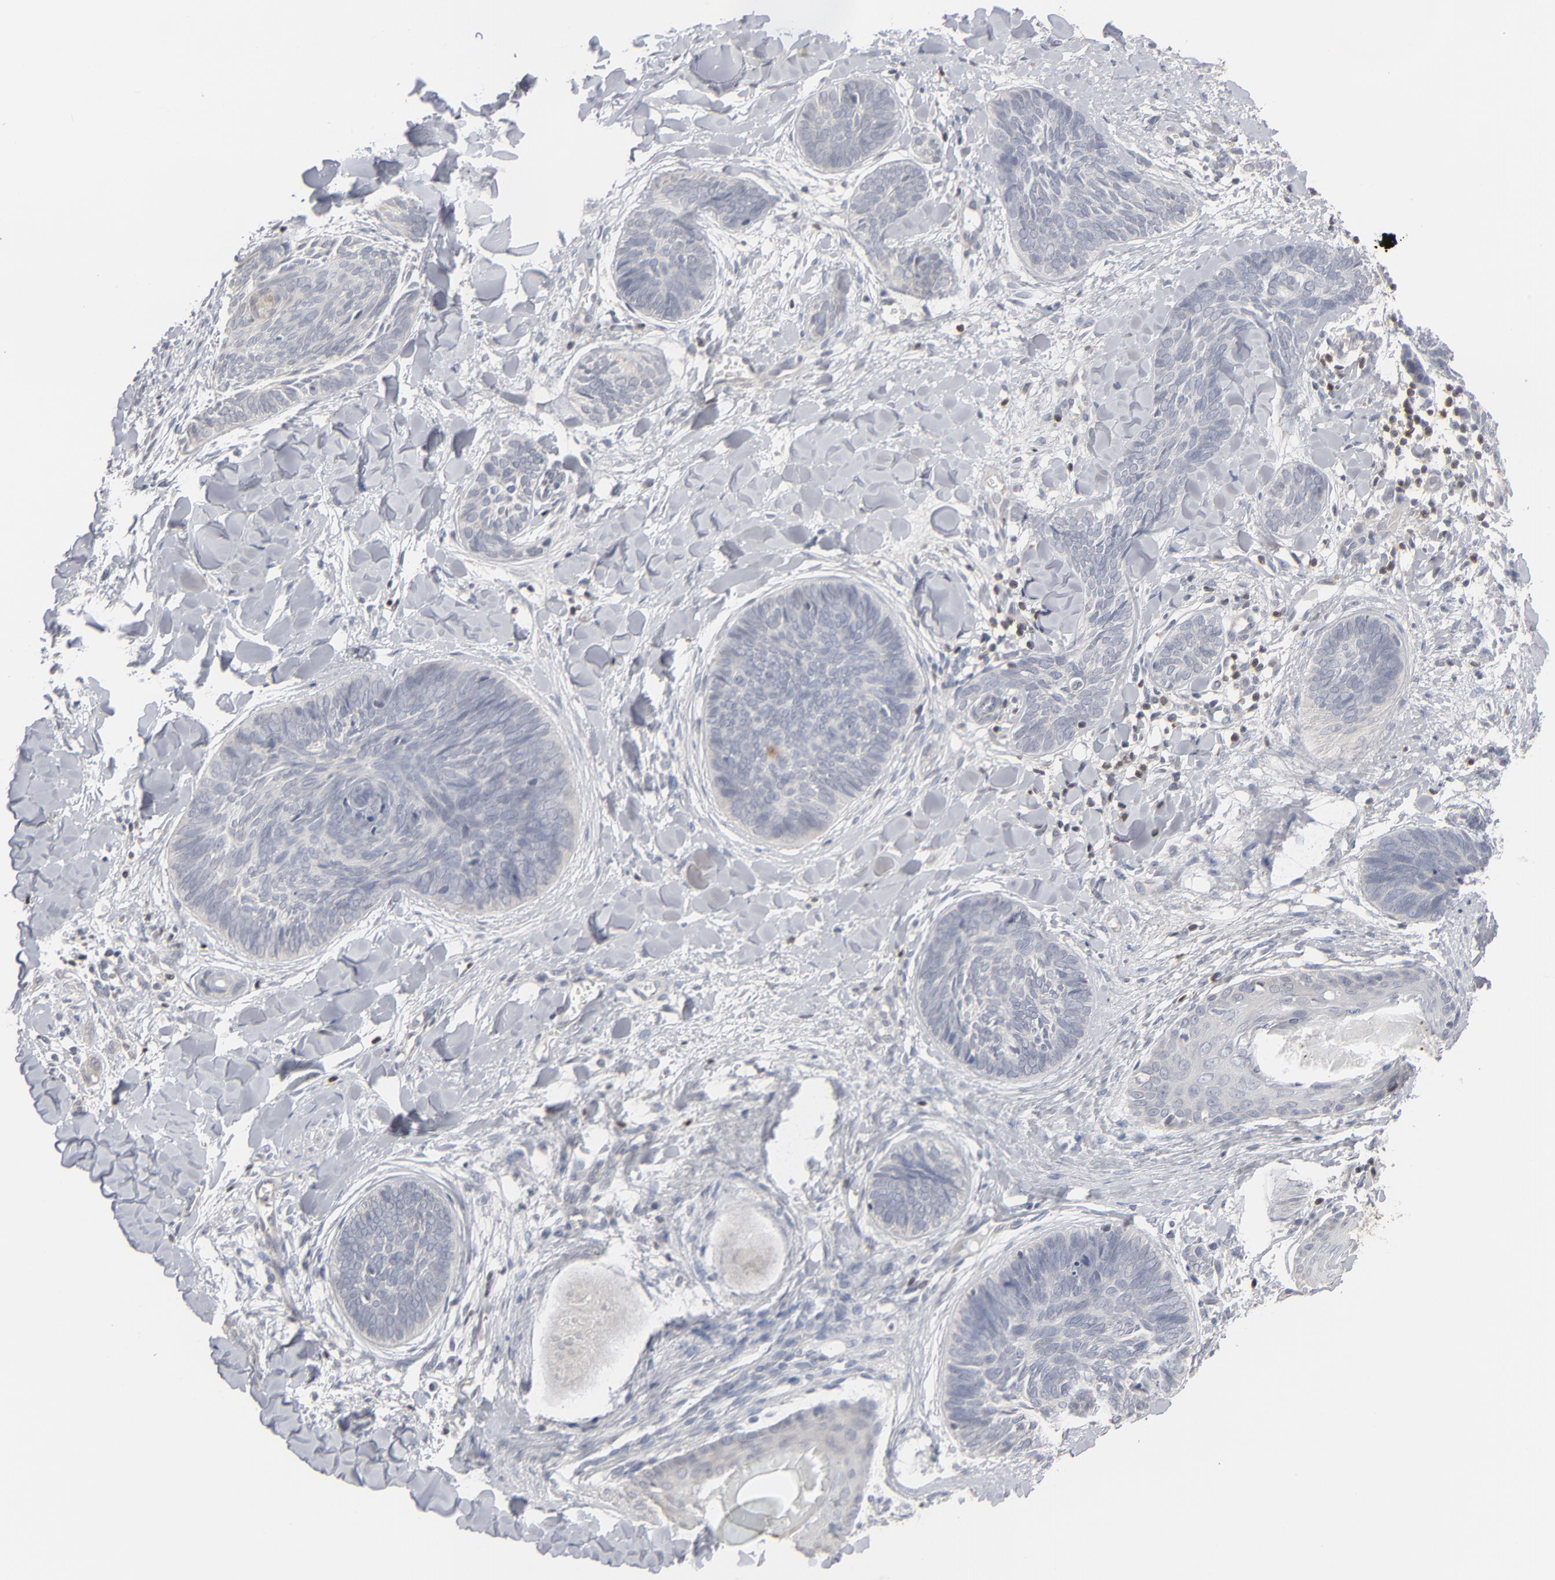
{"staining": {"intensity": "negative", "quantity": "none", "location": "none"}, "tissue": "skin cancer", "cell_type": "Tumor cells", "image_type": "cancer", "snomed": [{"axis": "morphology", "description": "Basal cell carcinoma"}, {"axis": "topography", "description": "Skin"}], "caption": "This is an immunohistochemistry (IHC) photomicrograph of human skin cancer (basal cell carcinoma). There is no positivity in tumor cells.", "gene": "STAT4", "patient": {"sex": "female", "age": 81}}